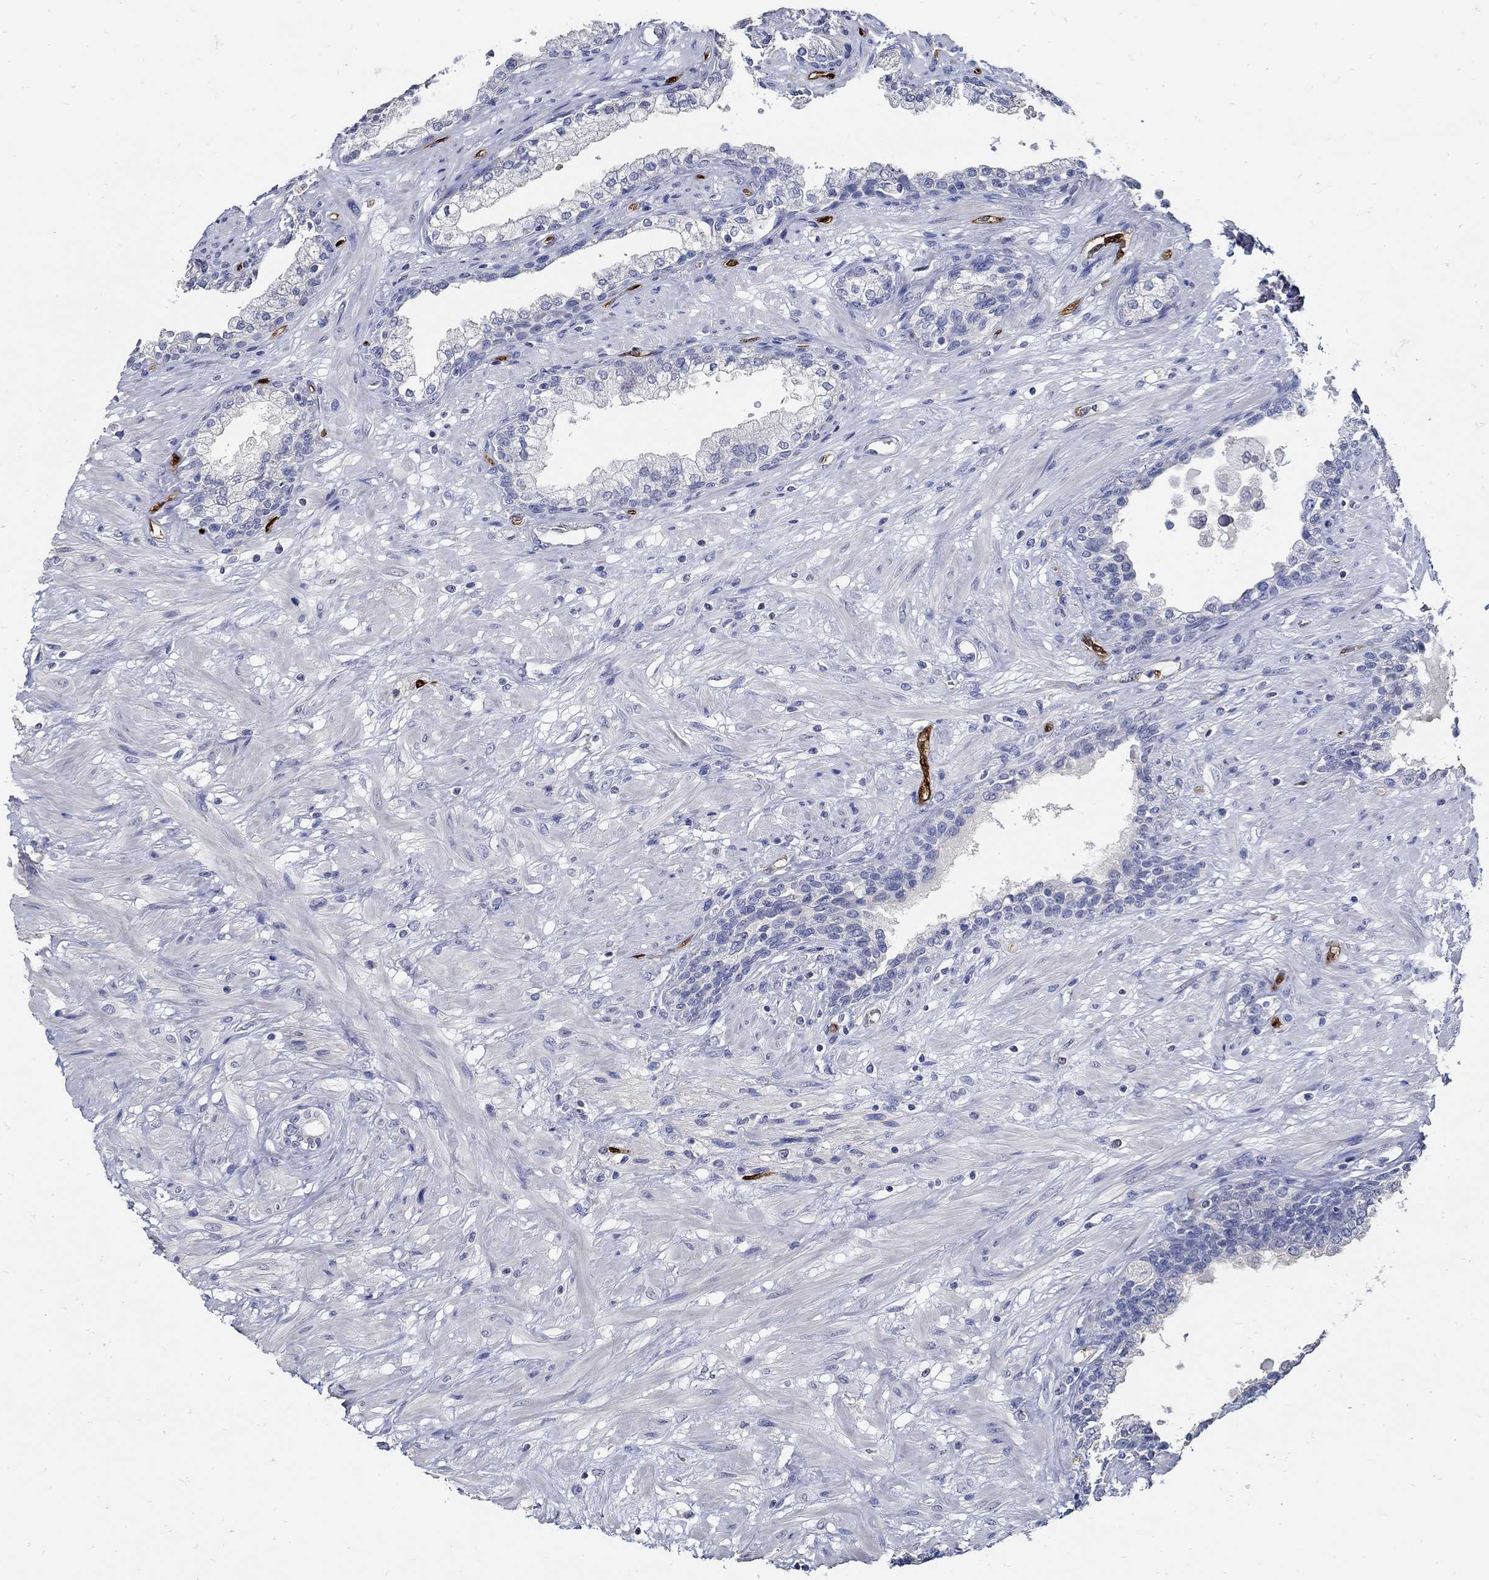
{"staining": {"intensity": "negative", "quantity": "none", "location": "none"}, "tissue": "prostate", "cell_type": "Glandular cells", "image_type": "normal", "snomed": [{"axis": "morphology", "description": "Normal tissue, NOS"}, {"axis": "topography", "description": "Prostate"}], "caption": "IHC photomicrograph of unremarkable prostate: prostate stained with DAB exhibits no significant protein staining in glandular cells.", "gene": "PRX", "patient": {"sex": "male", "age": 63}}